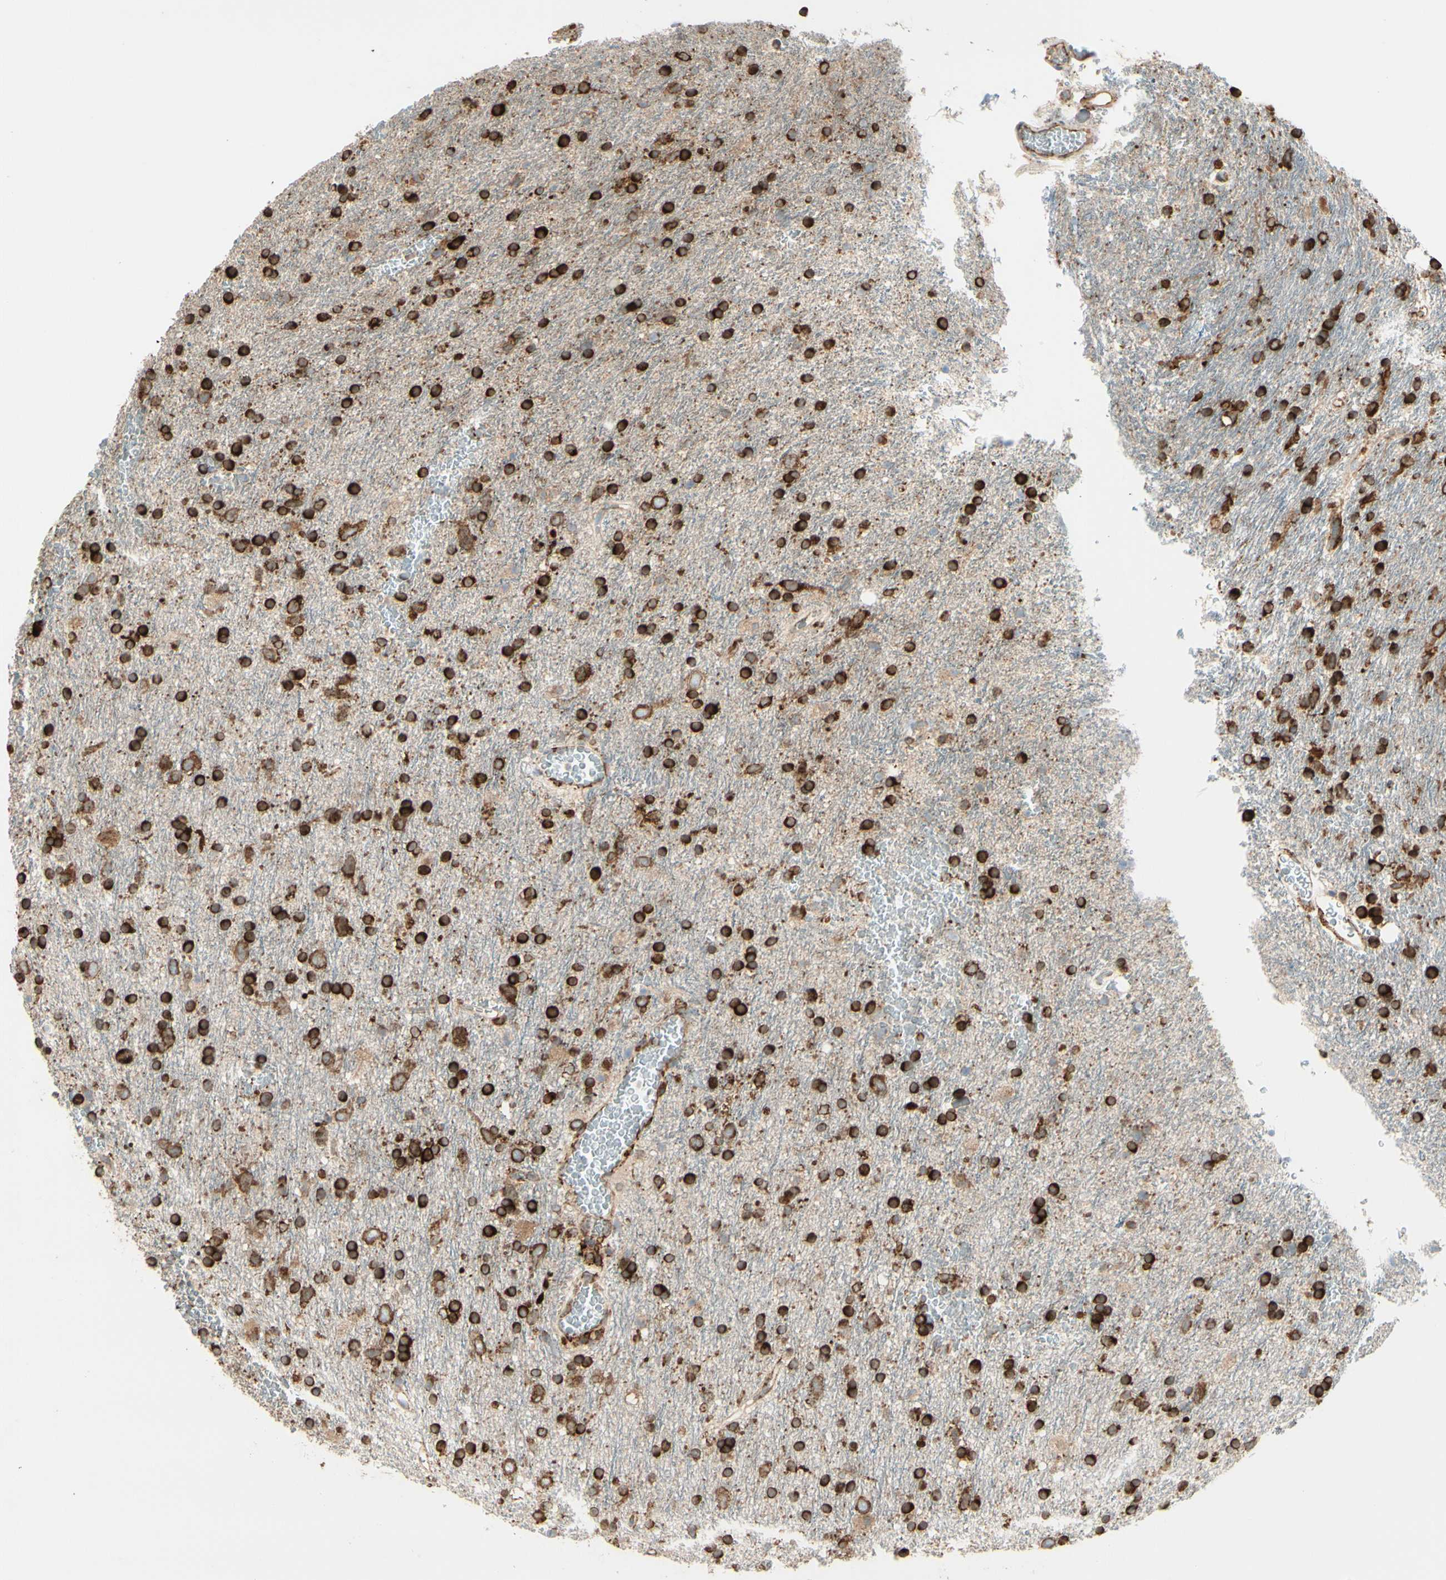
{"staining": {"intensity": "strong", "quantity": ">75%", "location": "cytoplasmic/membranous"}, "tissue": "glioma", "cell_type": "Tumor cells", "image_type": "cancer", "snomed": [{"axis": "morphology", "description": "Glioma, malignant, Low grade"}, {"axis": "topography", "description": "Brain"}], "caption": "About >75% of tumor cells in glioma exhibit strong cytoplasmic/membranous protein positivity as visualized by brown immunohistochemical staining.", "gene": "RRBP1", "patient": {"sex": "male", "age": 77}}